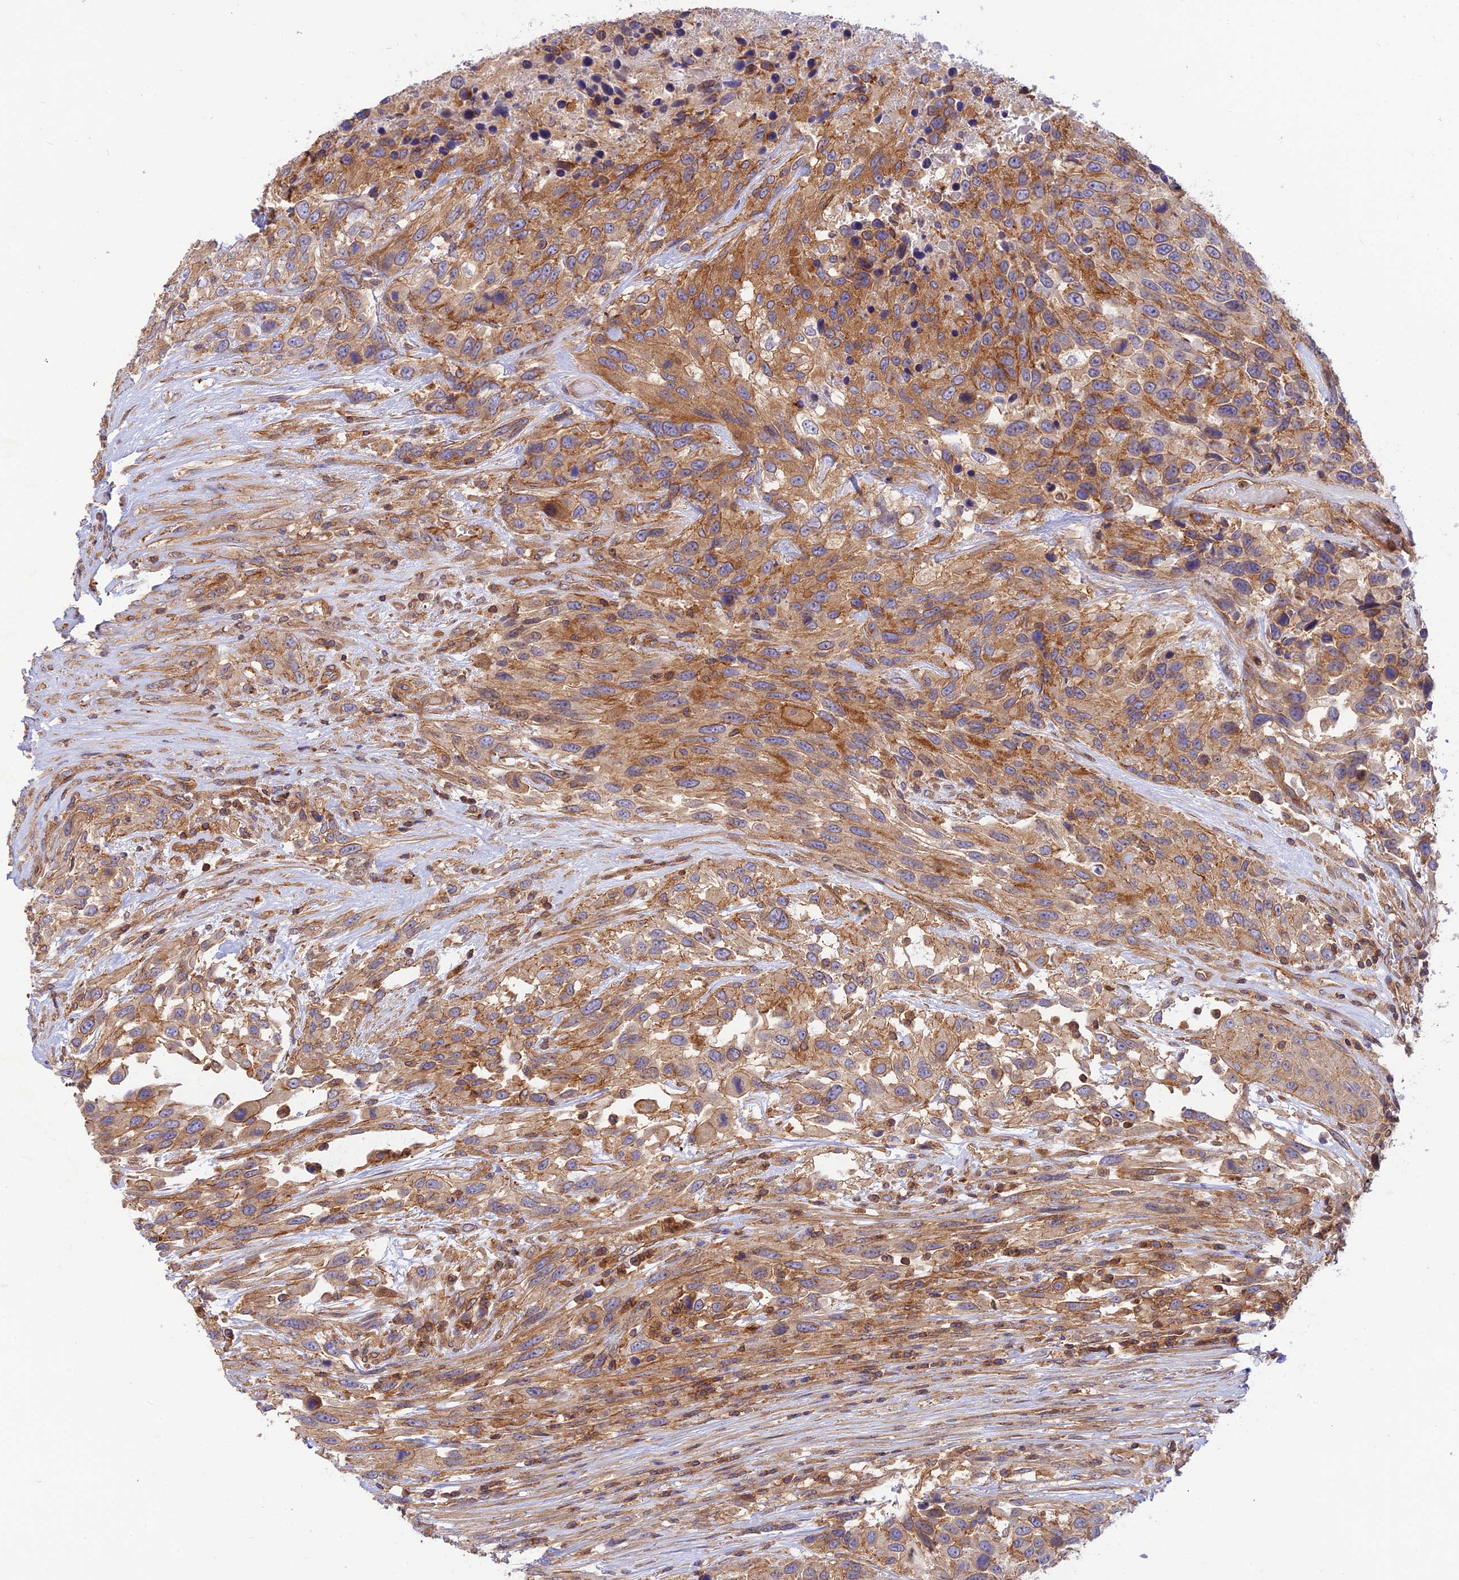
{"staining": {"intensity": "moderate", "quantity": ">75%", "location": "cytoplasmic/membranous"}, "tissue": "urothelial cancer", "cell_type": "Tumor cells", "image_type": "cancer", "snomed": [{"axis": "morphology", "description": "Urothelial carcinoma, High grade"}, {"axis": "topography", "description": "Urinary bladder"}], "caption": "This image exhibits IHC staining of high-grade urothelial carcinoma, with medium moderate cytoplasmic/membranous staining in about >75% of tumor cells.", "gene": "PPP1R12C", "patient": {"sex": "female", "age": 70}}